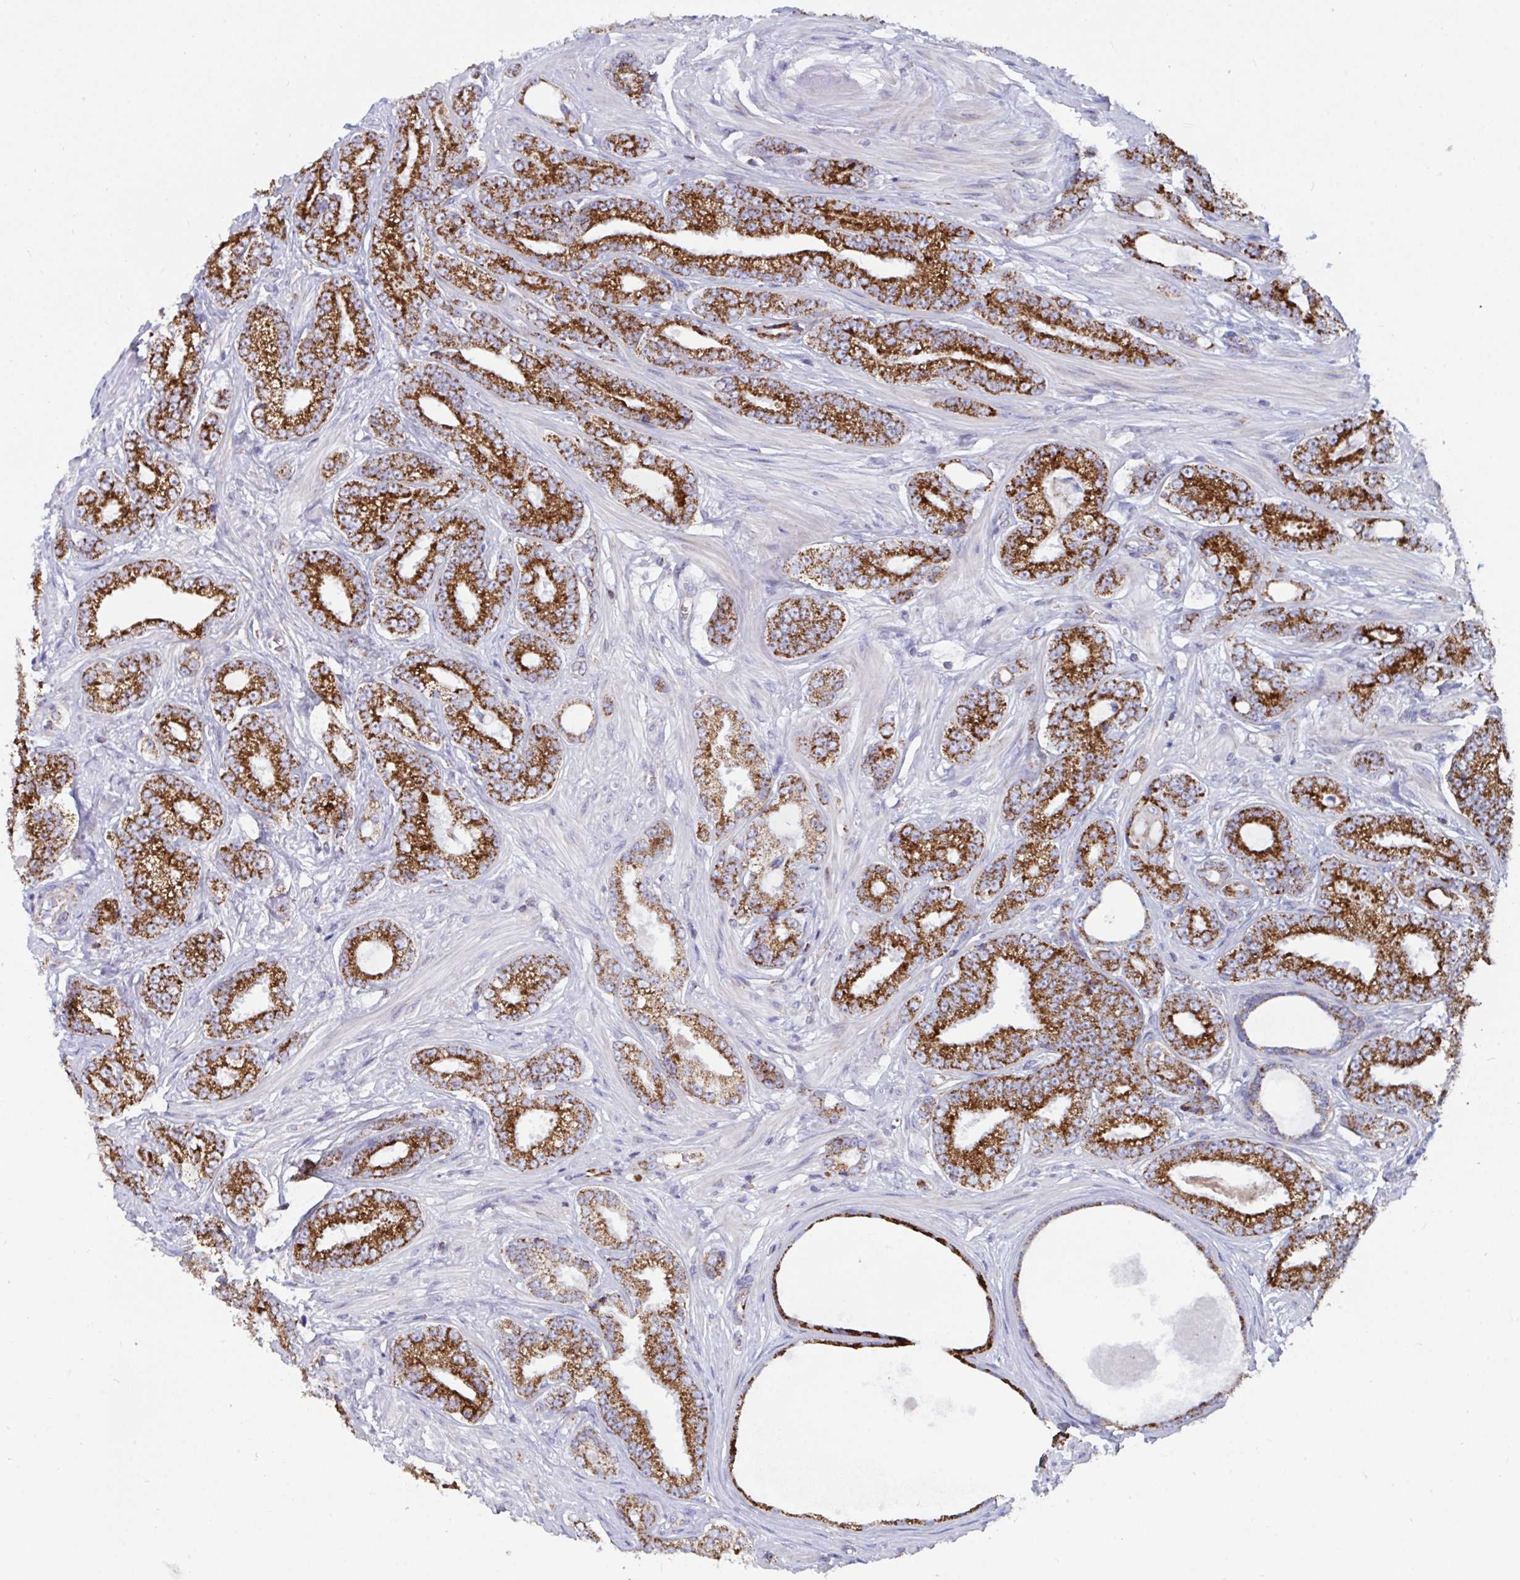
{"staining": {"intensity": "strong", "quantity": ">75%", "location": "cytoplasmic/membranous"}, "tissue": "prostate cancer", "cell_type": "Tumor cells", "image_type": "cancer", "snomed": [{"axis": "morphology", "description": "Adenocarcinoma, Low grade"}, {"axis": "topography", "description": "Prostate"}], "caption": "Brown immunohistochemical staining in human prostate cancer shows strong cytoplasmic/membranous staining in about >75% of tumor cells.", "gene": "BCAT2", "patient": {"sex": "male", "age": 61}}